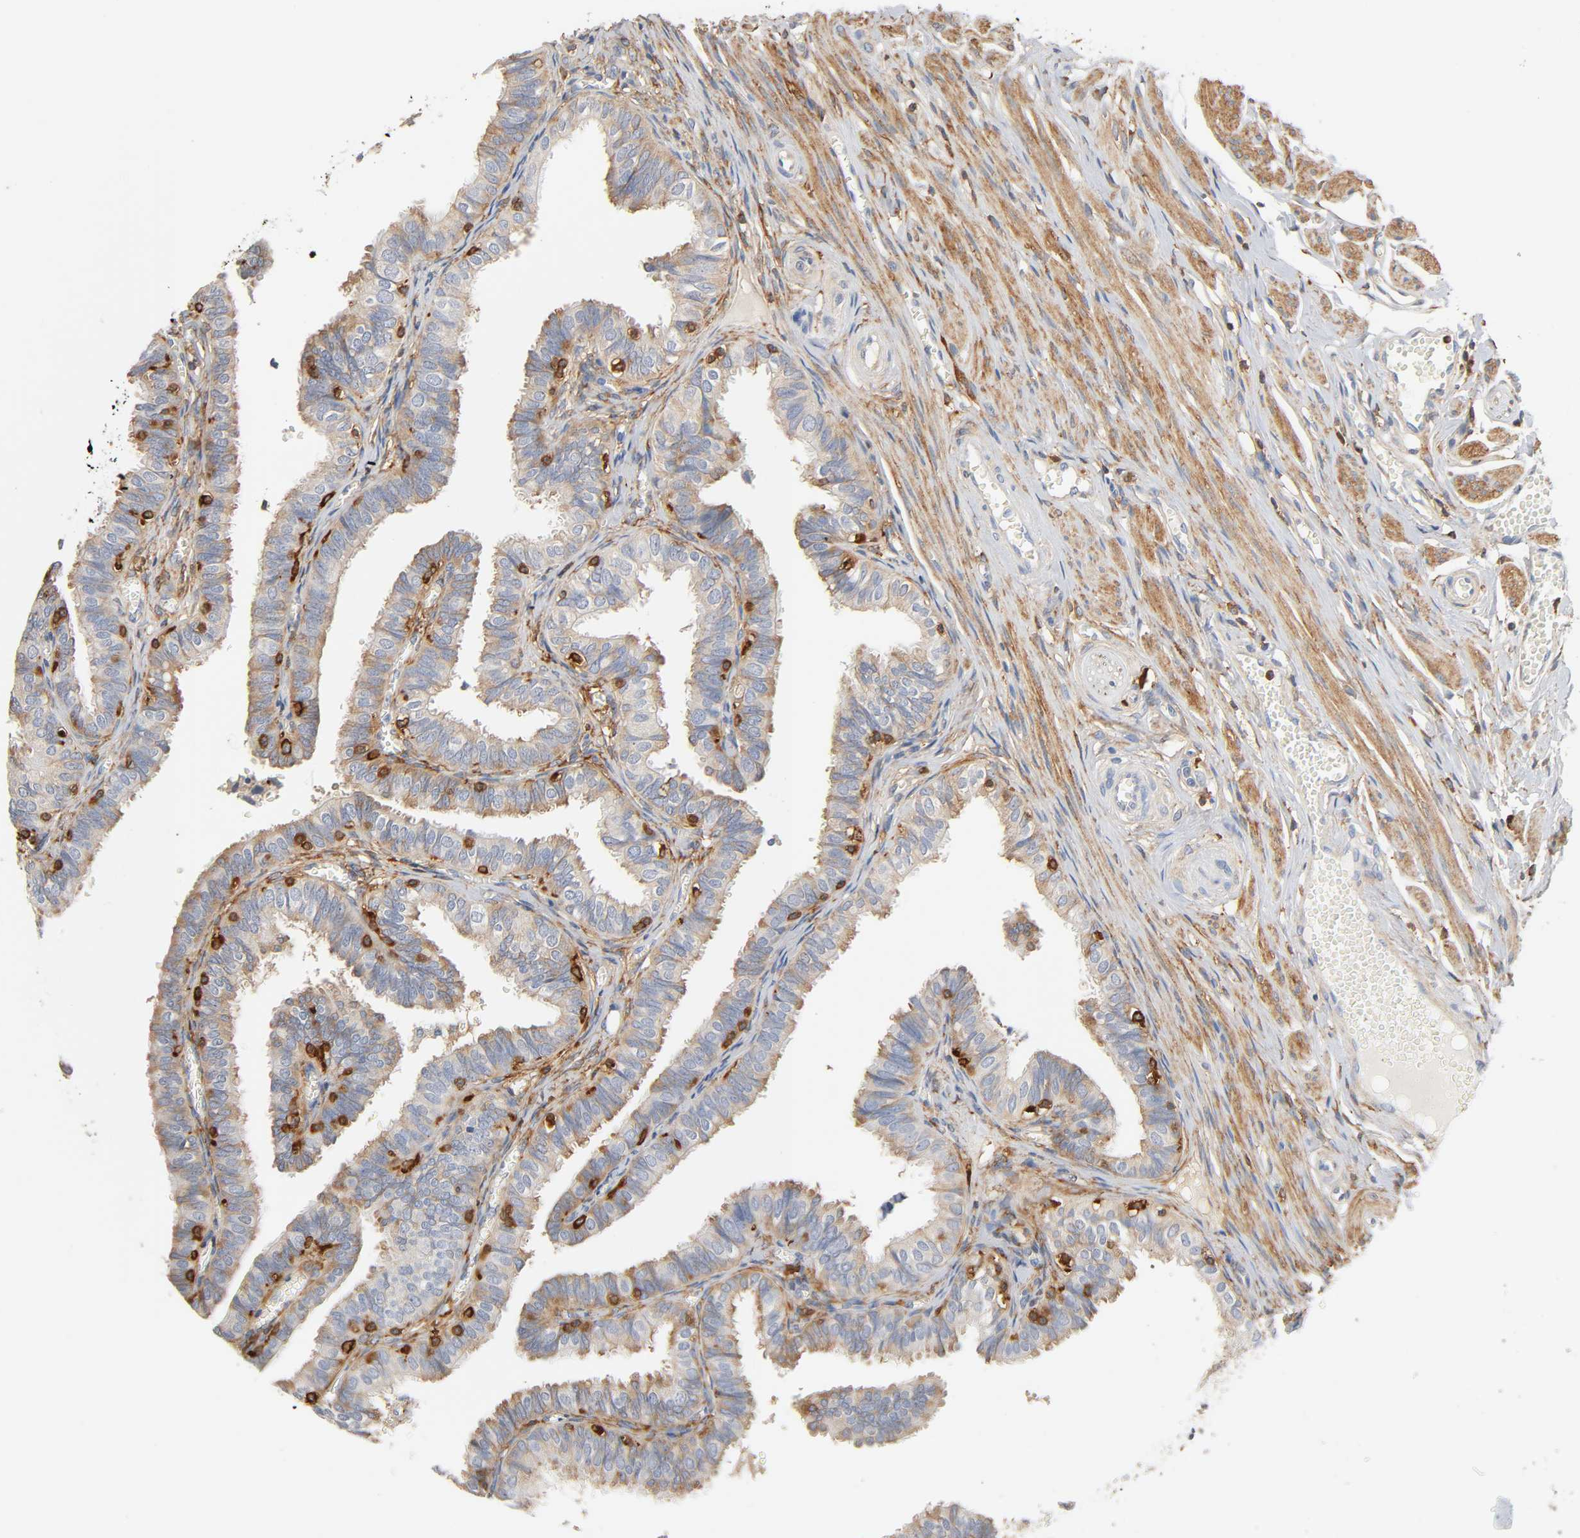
{"staining": {"intensity": "moderate", "quantity": ">75%", "location": "cytoplasmic/membranous"}, "tissue": "fallopian tube", "cell_type": "Glandular cells", "image_type": "normal", "snomed": [{"axis": "morphology", "description": "Normal tissue, NOS"}, {"axis": "topography", "description": "Fallopian tube"}], "caption": "The histopathology image shows immunohistochemical staining of unremarkable fallopian tube. There is moderate cytoplasmic/membranous staining is appreciated in approximately >75% of glandular cells. The protein is shown in brown color, while the nuclei are stained blue.", "gene": "BIN1", "patient": {"sex": "female", "age": 46}}